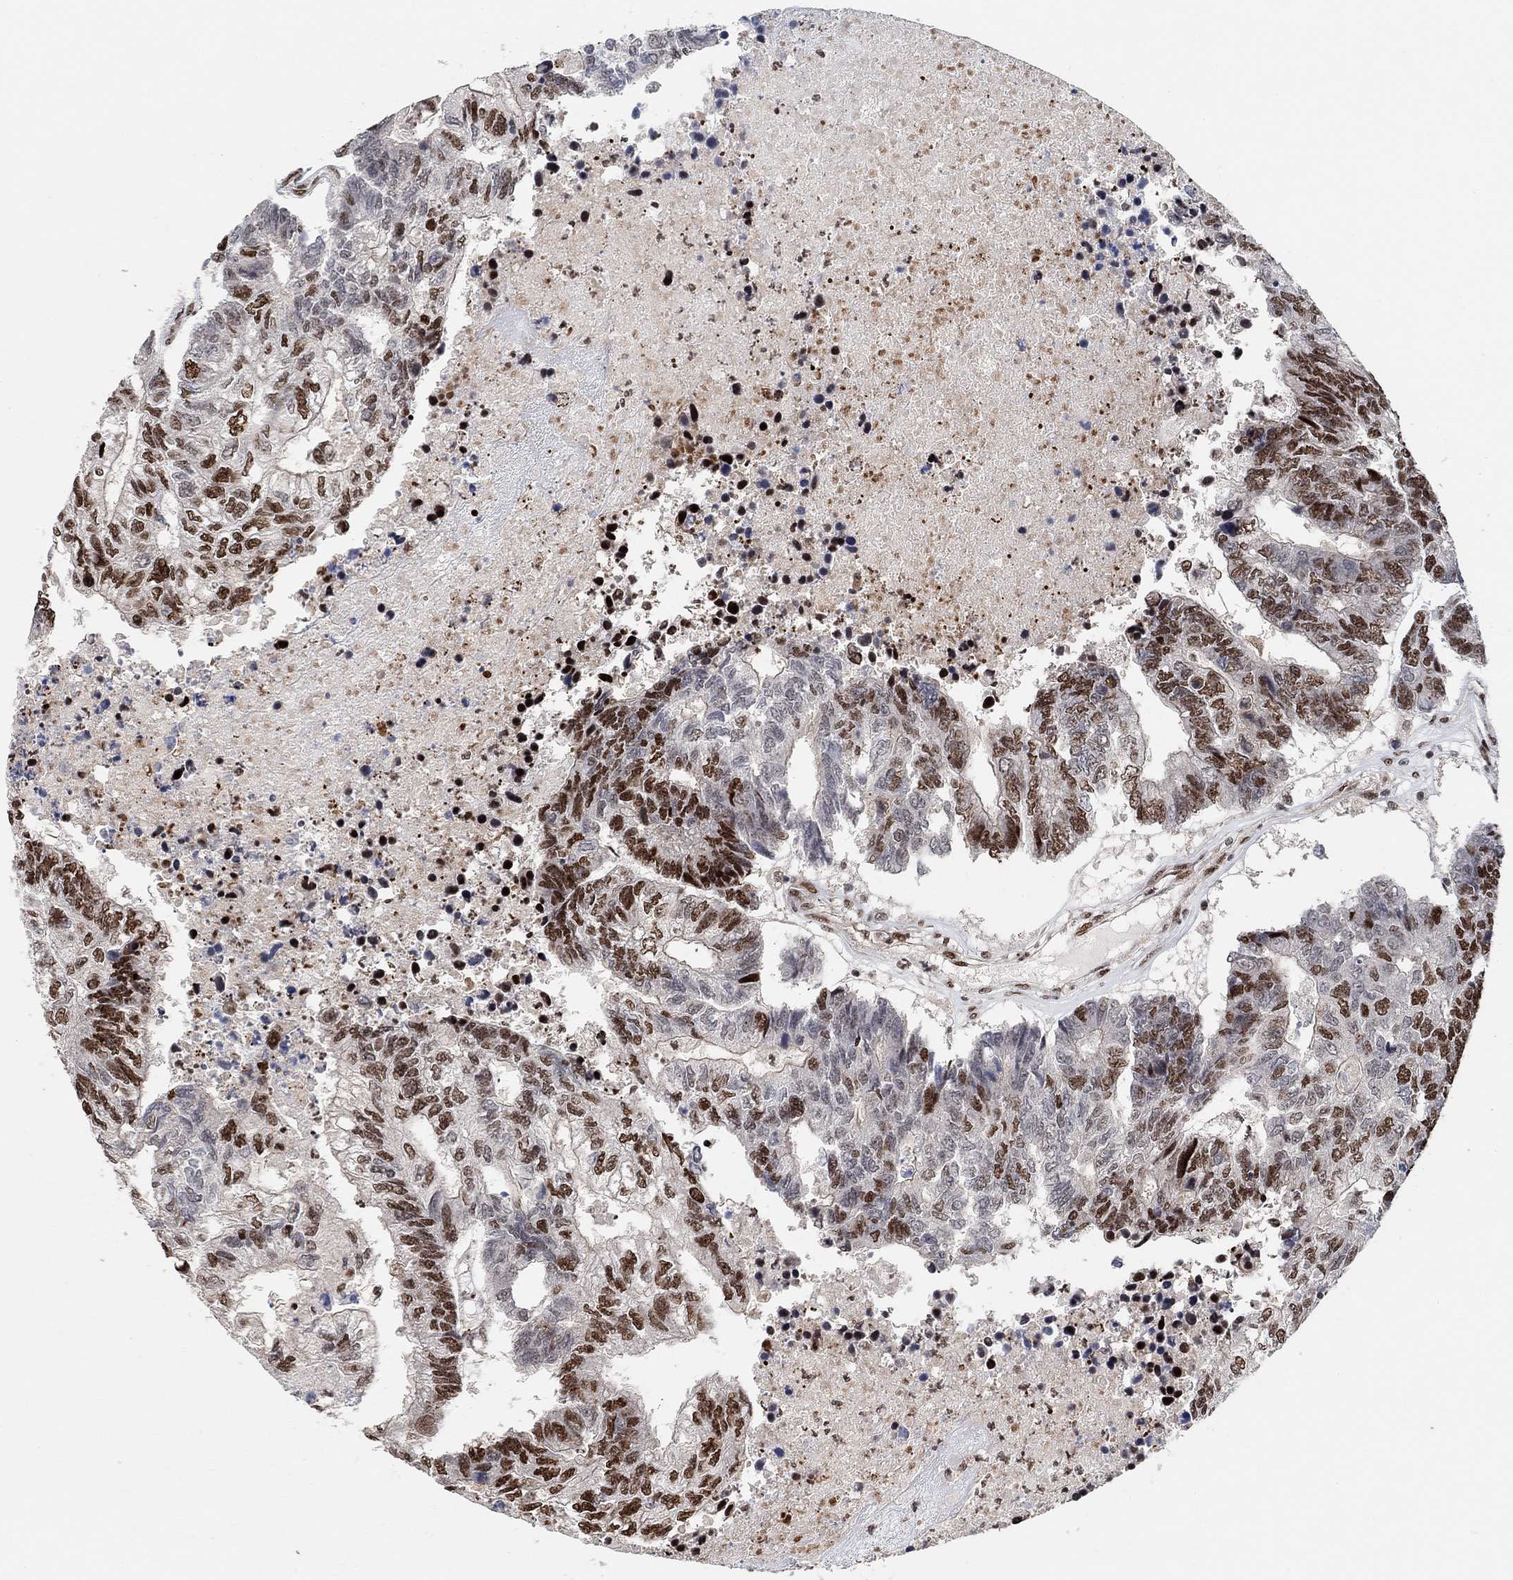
{"staining": {"intensity": "strong", "quantity": ">75%", "location": "nuclear"}, "tissue": "colorectal cancer", "cell_type": "Tumor cells", "image_type": "cancer", "snomed": [{"axis": "morphology", "description": "Adenocarcinoma, NOS"}, {"axis": "topography", "description": "Colon"}], "caption": "Human colorectal adenocarcinoma stained for a protein (brown) exhibits strong nuclear positive staining in about >75% of tumor cells.", "gene": "E4F1", "patient": {"sex": "female", "age": 48}}